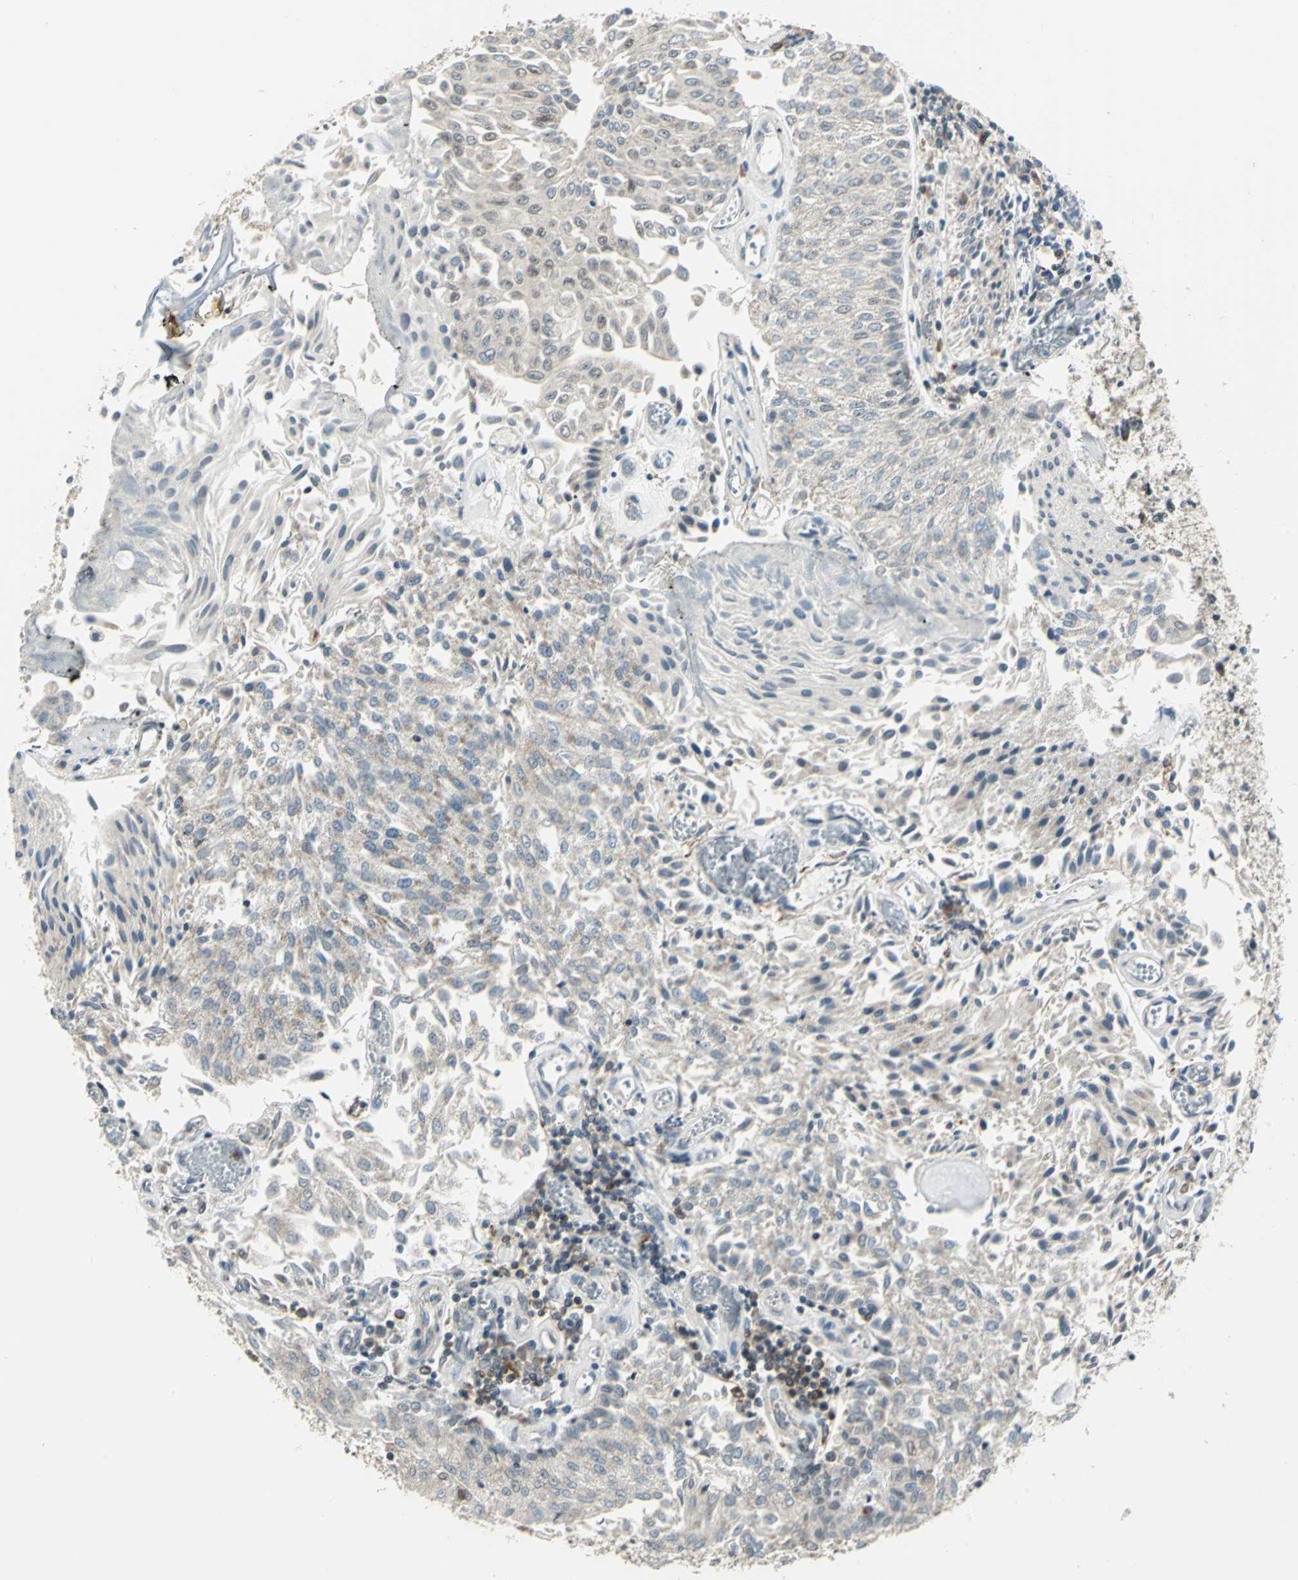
{"staining": {"intensity": "weak", "quantity": ">75%", "location": "cytoplasmic/membranous"}, "tissue": "urothelial cancer", "cell_type": "Tumor cells", "image_type": "cancer", "snomed": [{"axis": "morphology", "description": "Urothelial carcinoma, Low grade"}, {"axis": "topography", "description": "Urinary bladder"}], "caption": "Immunohistochemical staining of human low-grade urothelial carcinoma reveals low levels of weak cytoplasmic/membranous expression in about >75% of tumor cells.", "gene": "PLAGL2", "patient": {"sex": "male", "age": 86}}